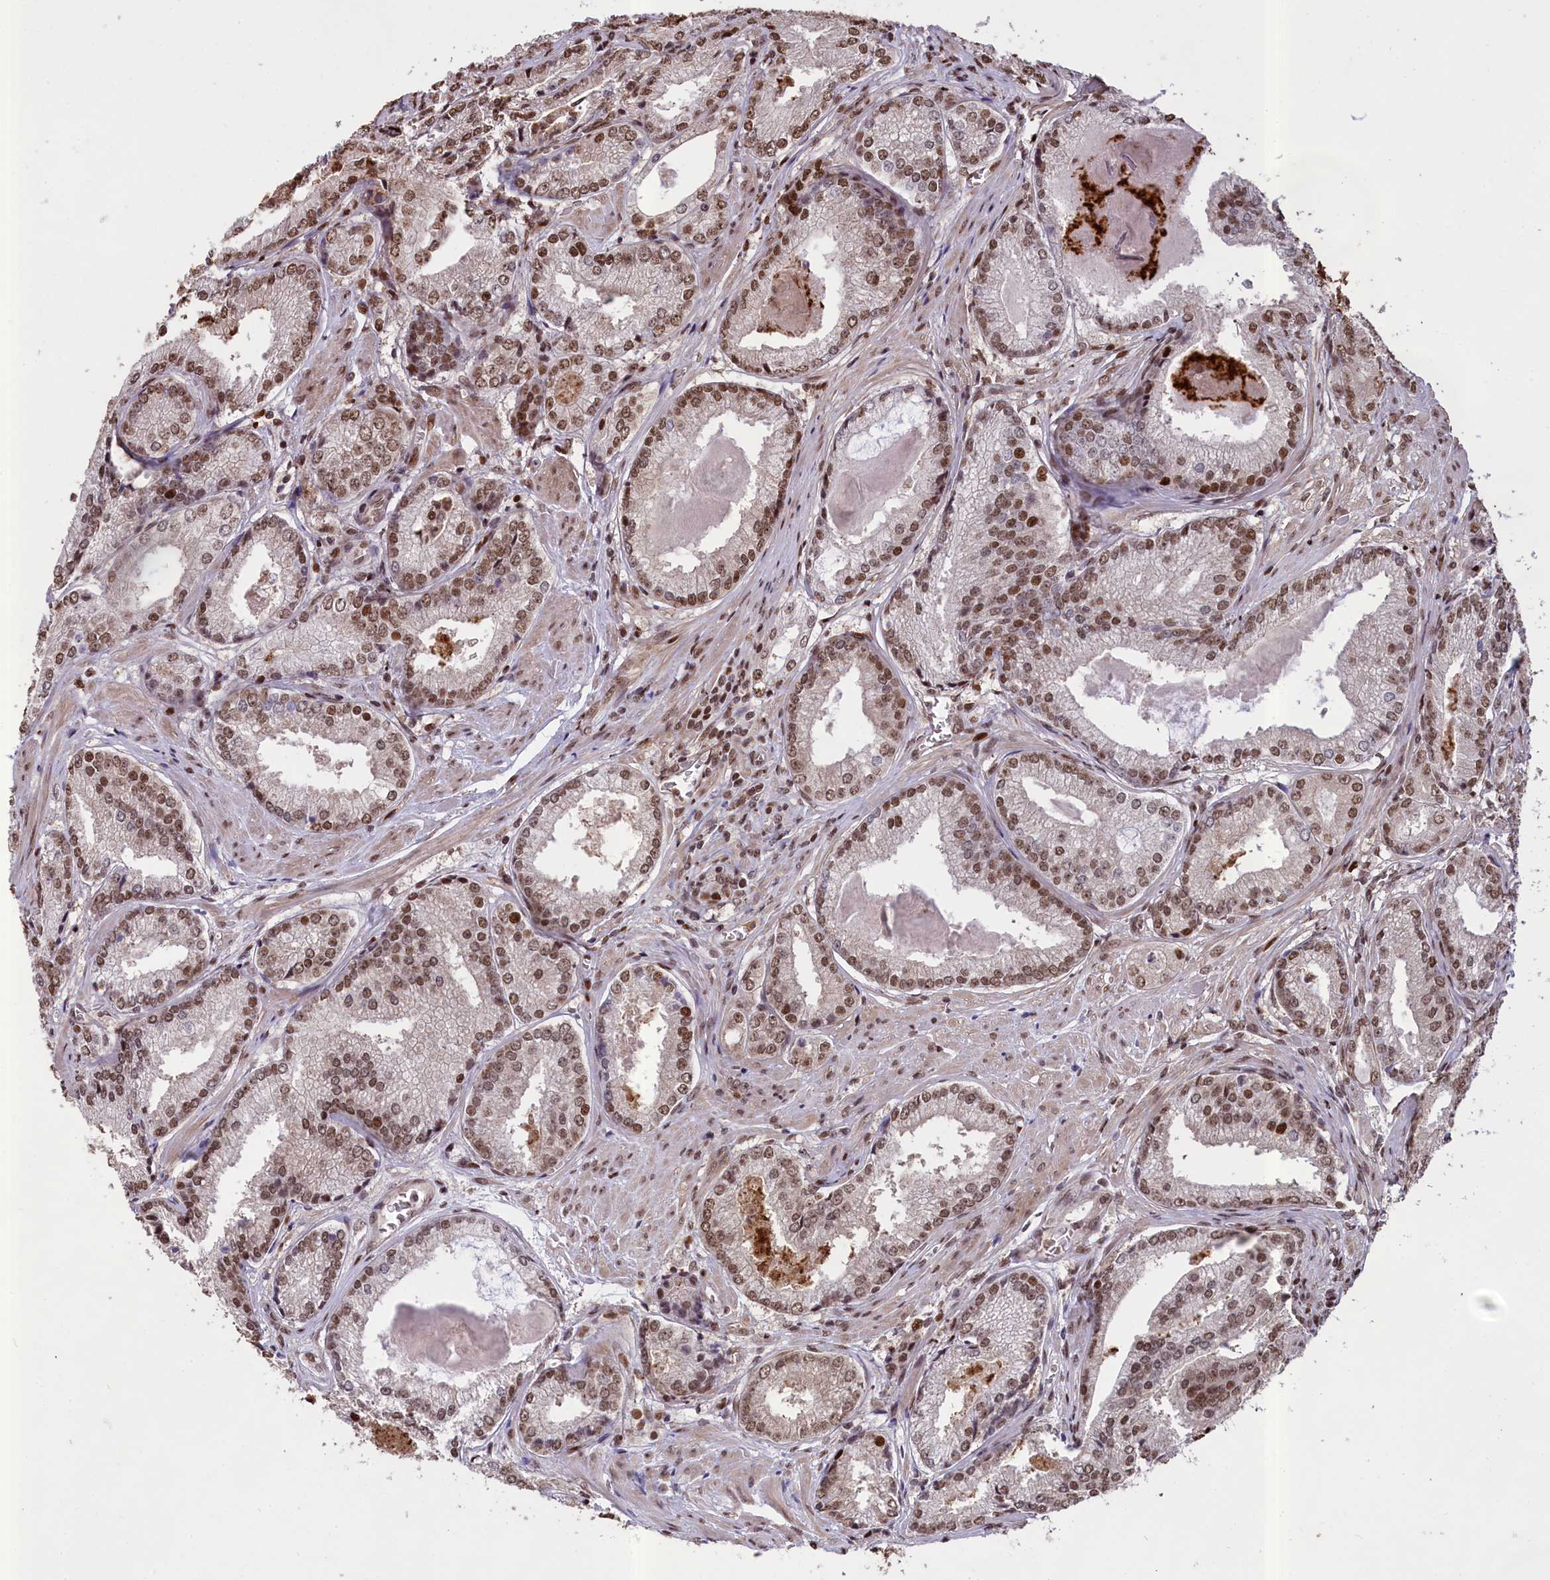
{"staining": {"intensity": "moderate", "quantity": ">75%", "location": "nuclear"}, "tissue": "prostate cancer", "cell_type": "Tumor cells", "image_type": "cancer", "snomed": [{"axis": "morphology", "description": "Adenocarcinoma, Low grade"}, {"axis": "topography", "description": "Prostate"}], "caption": "A high-resolution photomicrograph shows immunohistochemistry (IHC) staining of prostate low-grade adenocarcinoma, which reveals moderate nuclear positivity in approximately >75% of tumor cells.", "gene": "RELB", "patient": {"sex": "male", "age": 54}}